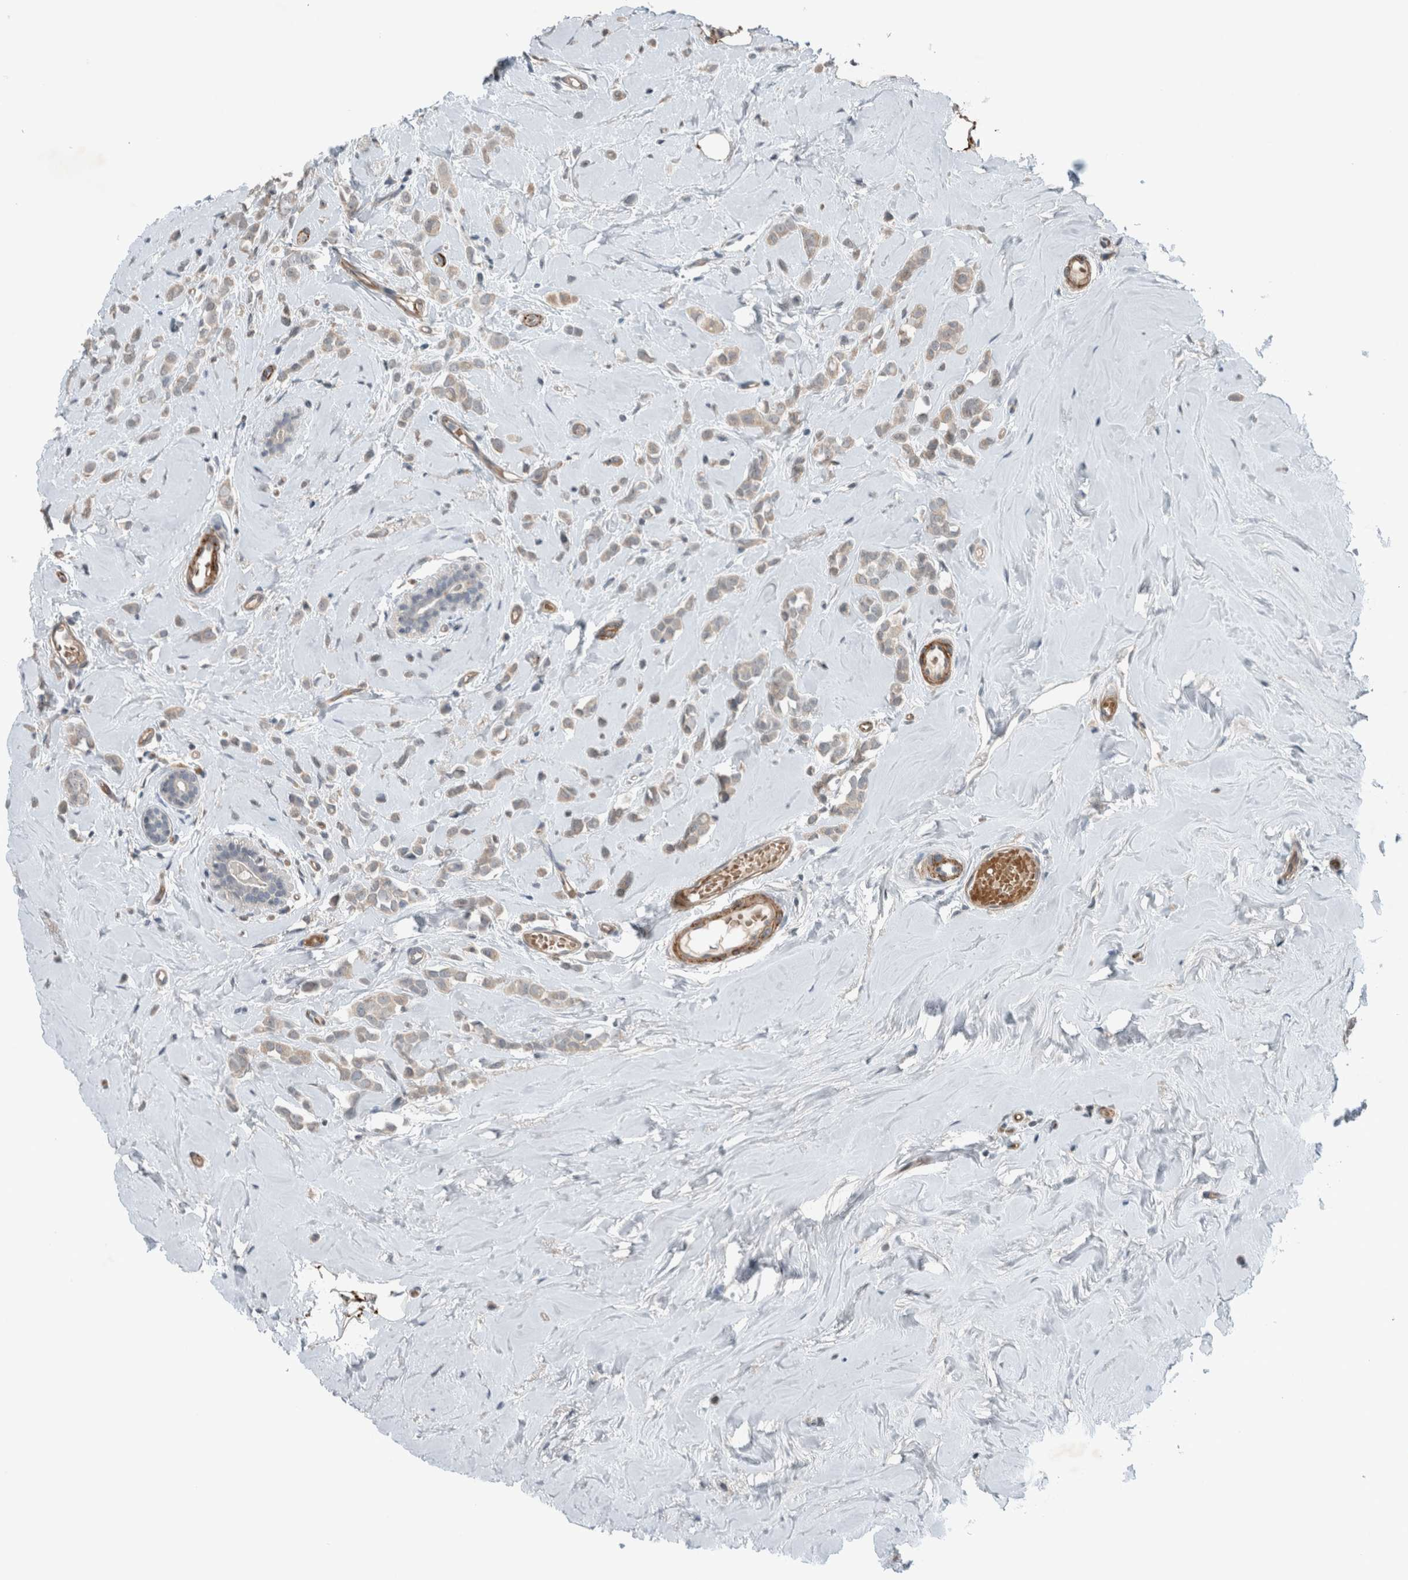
{"staining": {"intensity": "weak", "quantity": "<25%", "location": "cytoplasmic/membranous"}, "tissue": "breast cancer", "cell_type": "Tumor cells", "image_type": "cancer", "snomed": [{"axis": "morphology", "description": "Lobular carcinoma"}, {"axis": "topography", "description": "Breast"}], "caption": "Human breast cancer (lobular carcinoma) stained for a protein using IHC demonstrates no positivity in tumor cells.", "gene": "JADE2", "patient": {"sex": "female", "age": 47}}